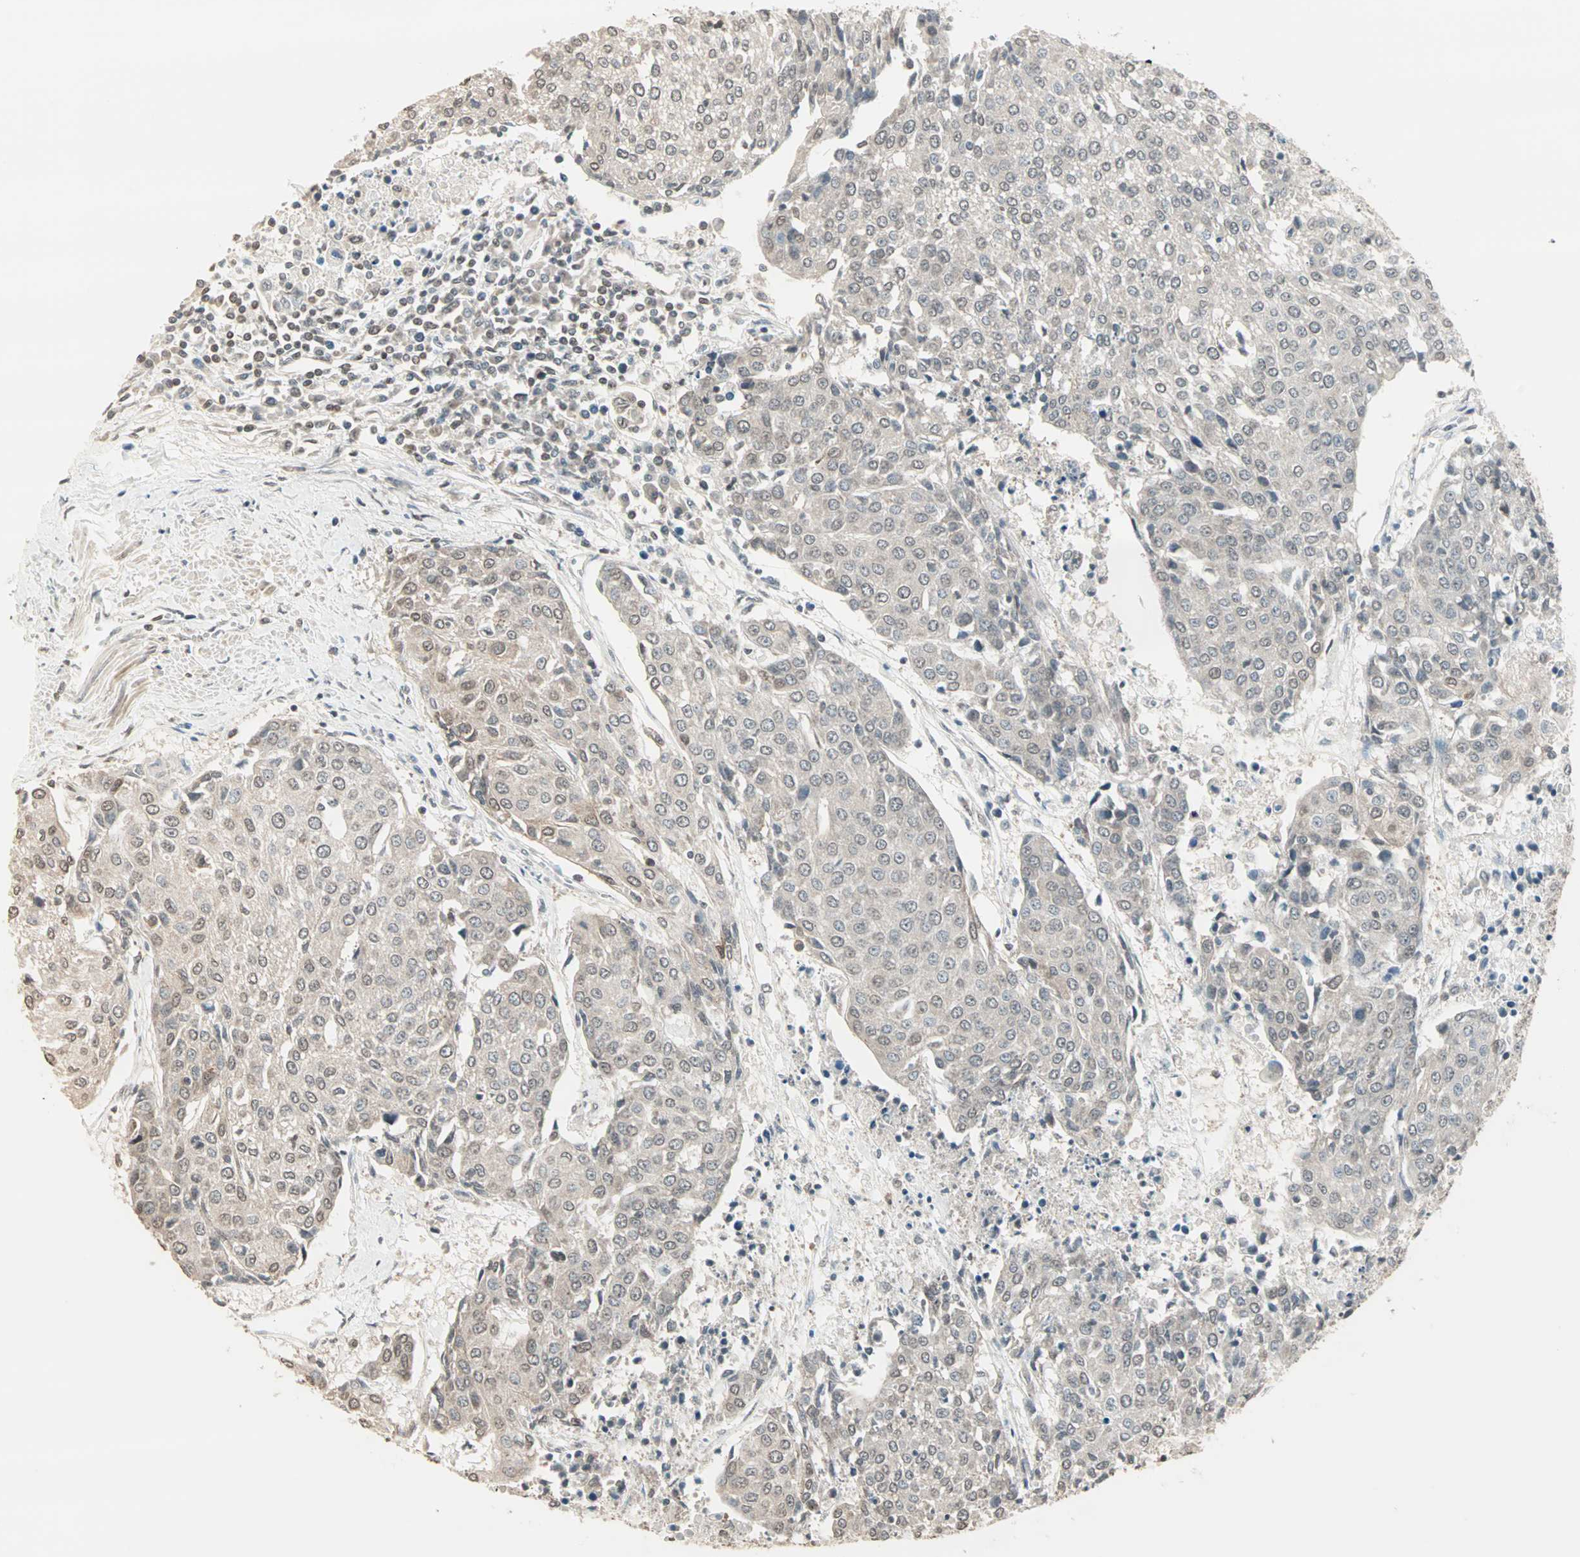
{"staining": {"intensity": "weak", "quantity": "25%-75%", "location": "cytoplasmic/membranous,nuclear"}, "tissue": "urothelial cancer", "cell_type": "Tumor cells", "image_type": "cancer", "snomed": [{"axis": "morphology", "description": "Urothelial carcinoma, High grade"}, {"axis": "topography", "description": "Urinary bladder"}], "caption": "A photomicrograph of urothelial cancer stained for a protein demonstrates weak cytoplasmic/membranous and nuclear brown staining in tumor cells. (brown staining indicates protein expression, while blue staining denotes nuclei).", "gene": "CBLC", "patient": {"sex": "female", "age": 85}}